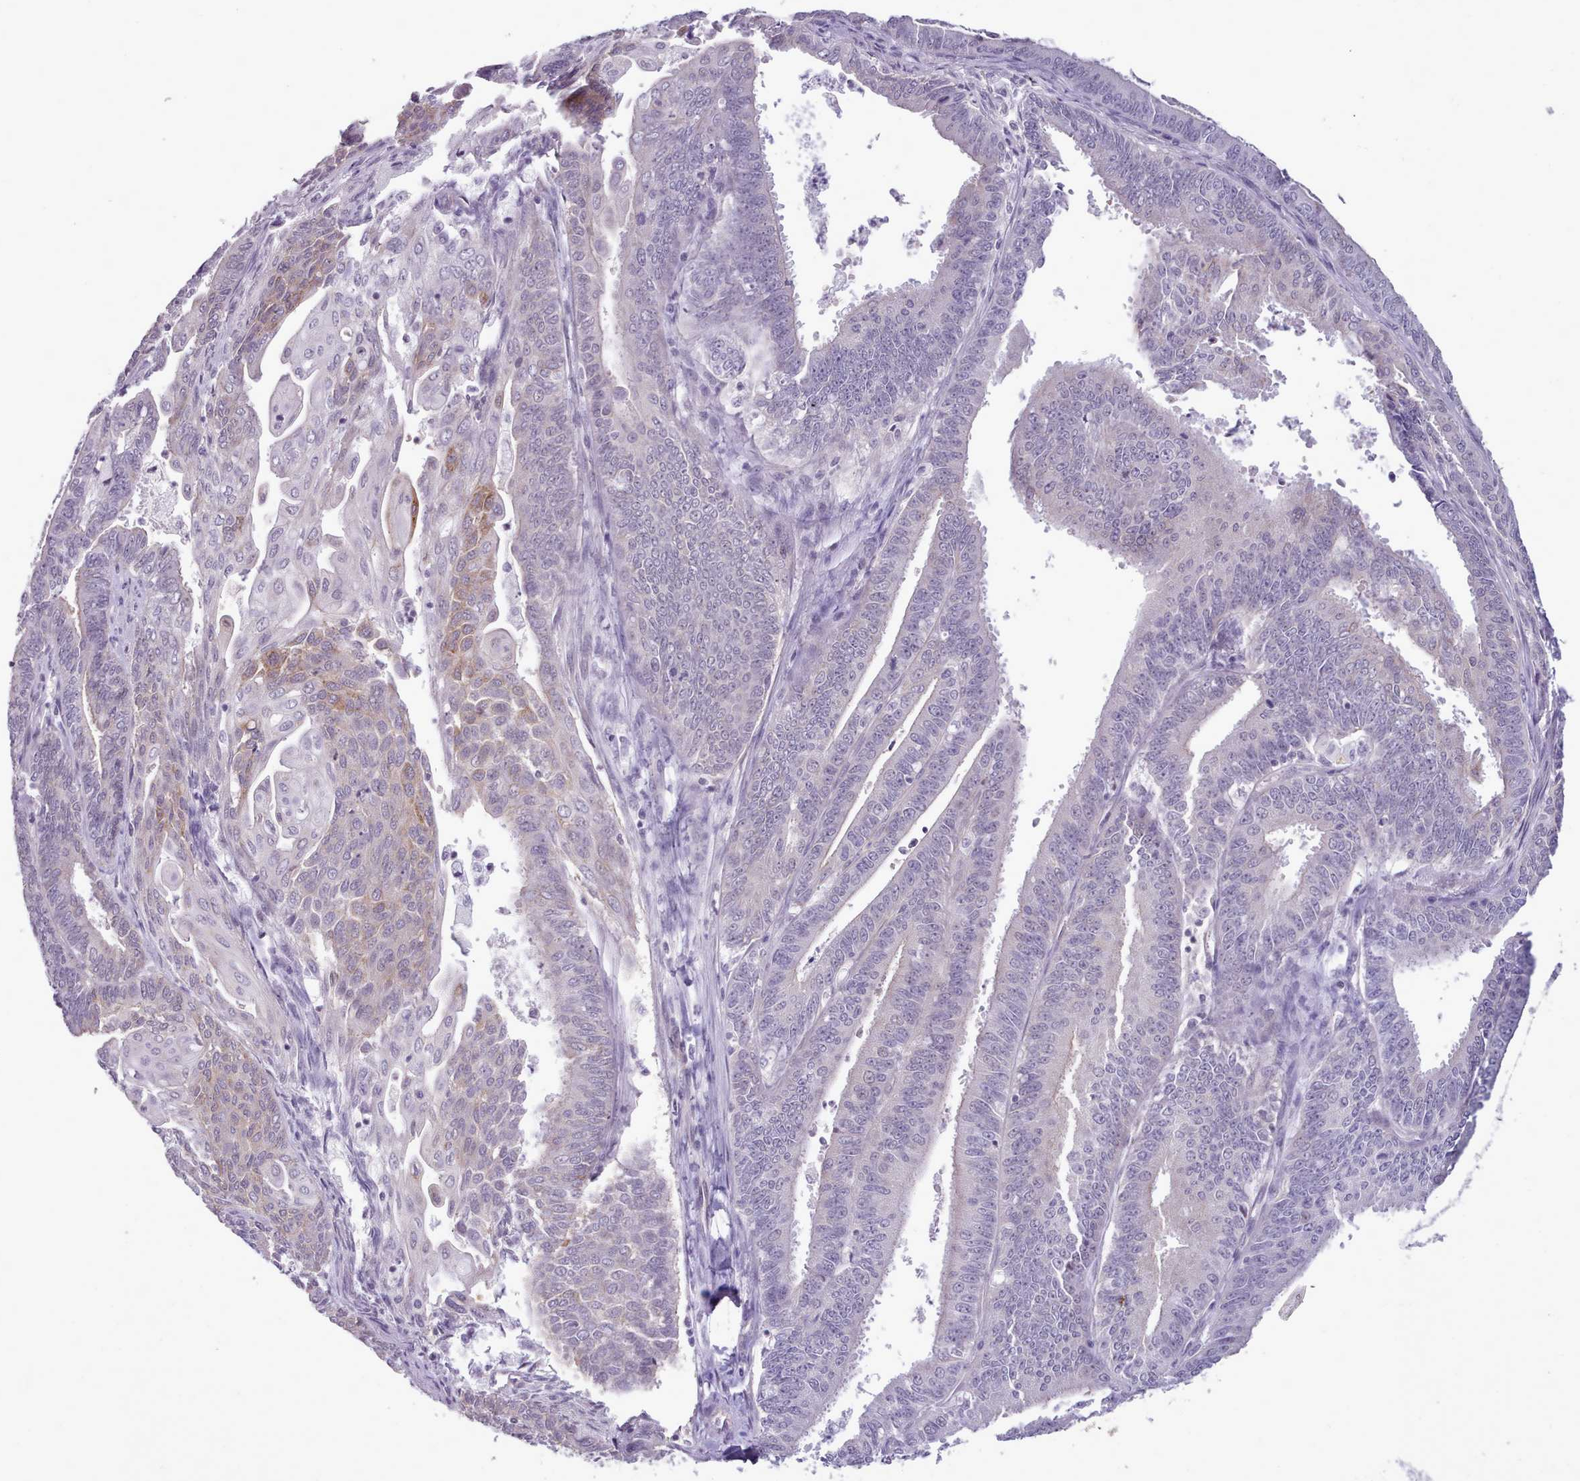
{"staining": {"intensity": "weak", "quantity": "<25%", "location": "cytoplasmic/membranous"}, "tissue": "endometrial cancer", "cell_type": "Tumor cells", "image_type": "cancer", "snomed": [{"axis": "morphology", "description": "Adenocarcinoma, NOS"}, {"axis": "topography", "description": "Endometrium"}], "caption": "This is a photomicrograph of IHC staining of endometrial adenocarcinoma, which shows no positivity in tumor cells.", "gene": "KCTD16", "patient": {"sex": "female", "age": 73}}